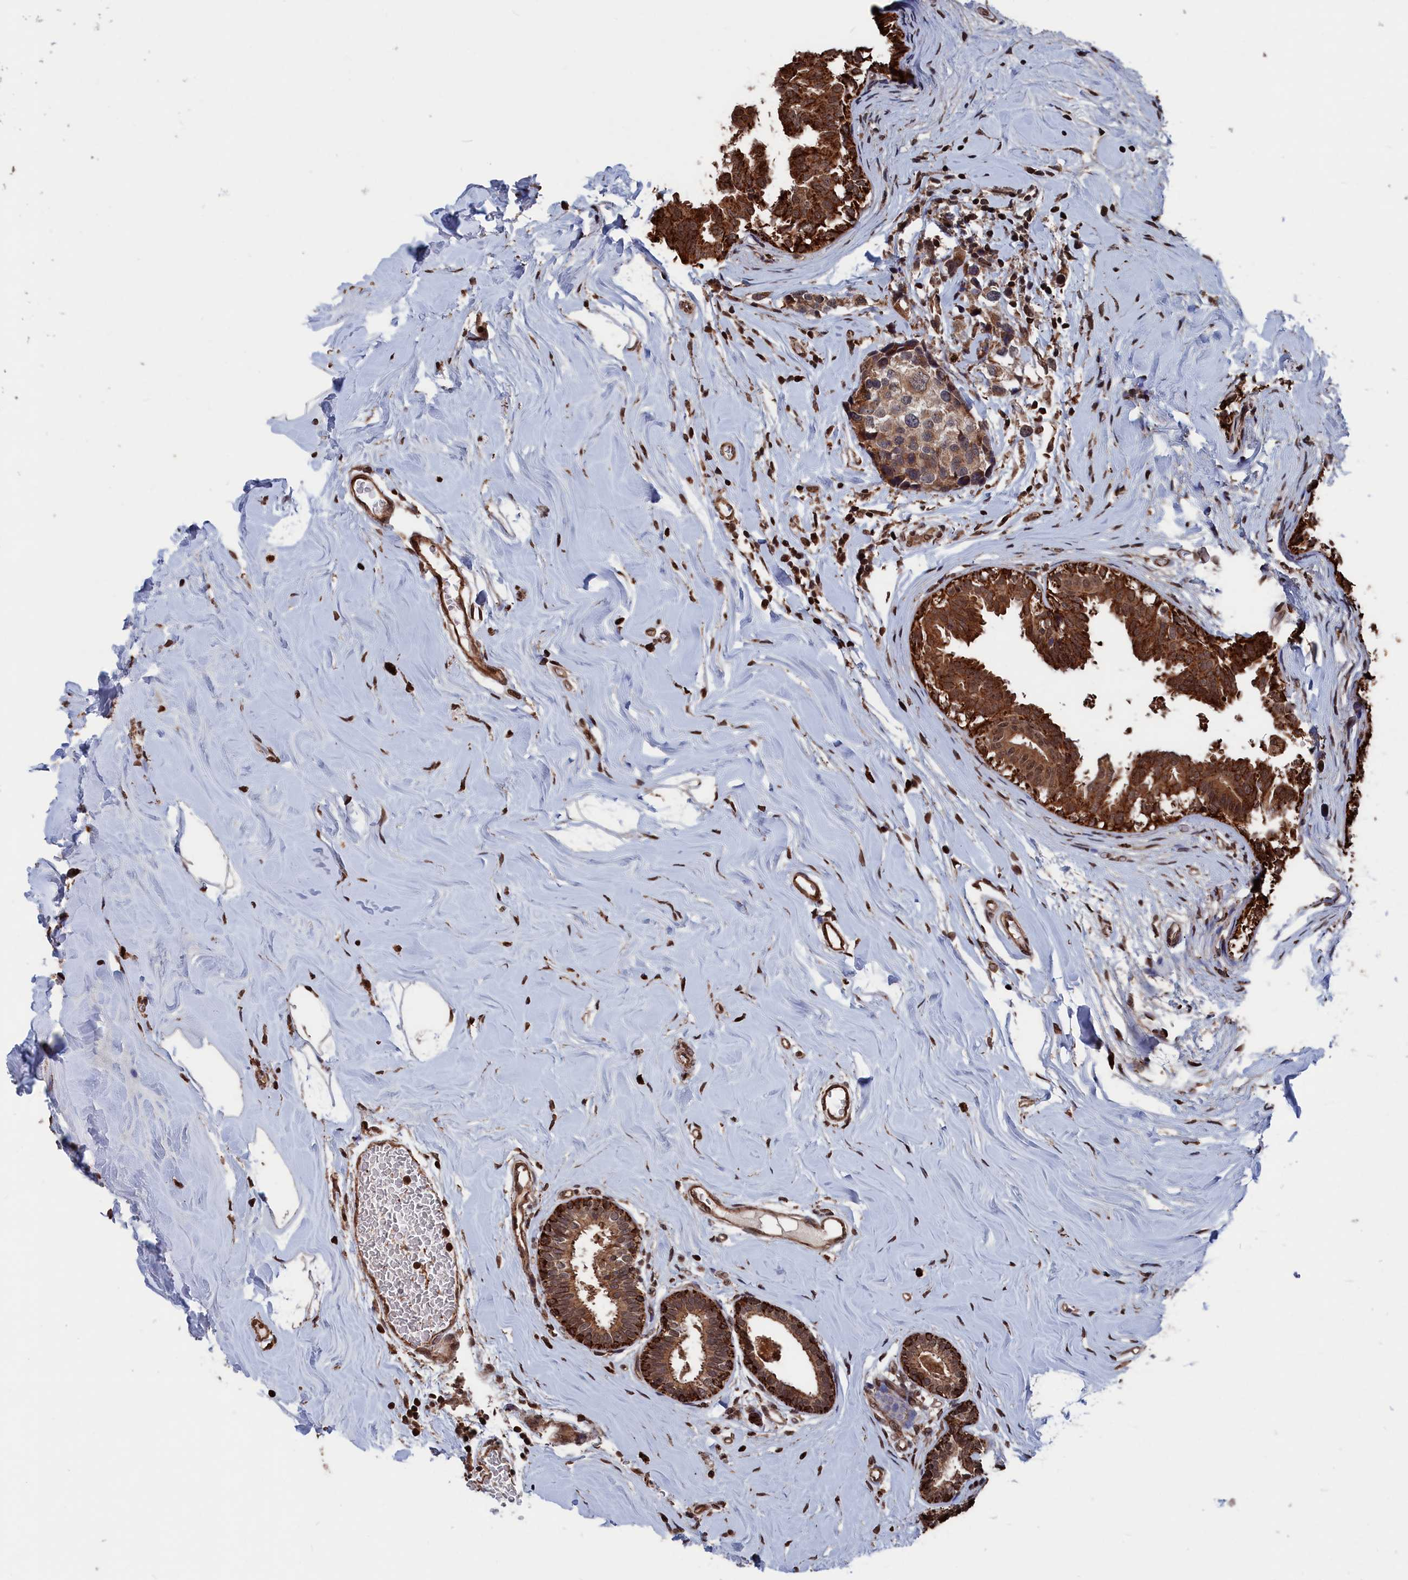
{"staining": {"intensity": "moderate", "quantity": ">75%", "location": "cytoplasmic/membranous,nuclear"}, "tissue": "breast cancer", "cell_type": "Tumor cells", "image_type": "cancer", "snomed": [{"axis": "morphology", "description": "Lobular carcinoma"}, {"axis": "topography", "description": "Breast"}], "caption": "The micrograph demonstrates a brown stain indicating the presence of a protein in the cytoplasmic/membranous and nuclear of tumor cells in breast lobular carcinoma.", "gene": "PDE12", "patient": {"sex": "female", "age": 59}}